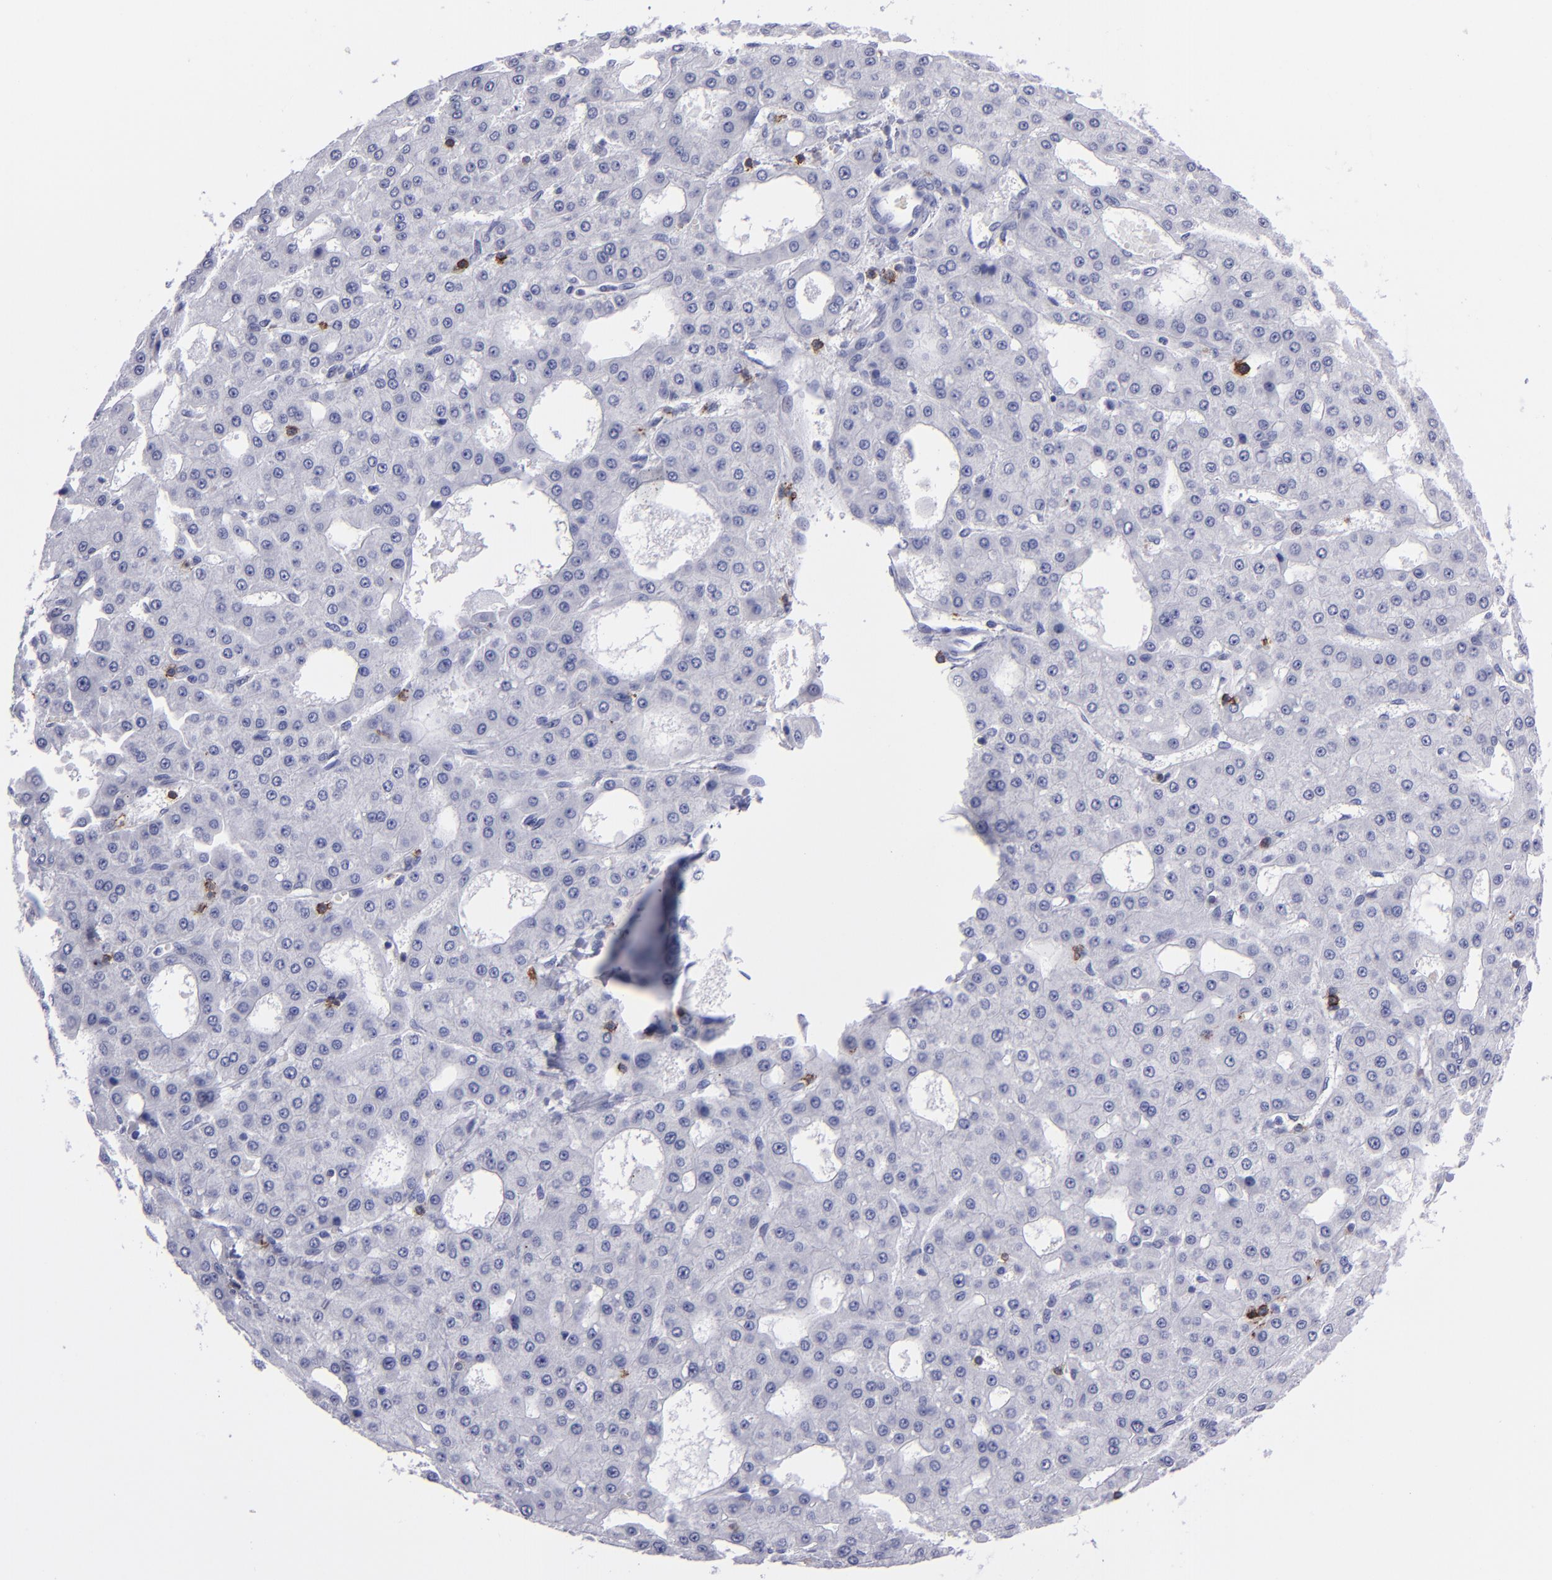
{"staining": {"intensity": "negative", "quantity": "none", "location": "none"}, "tissue": "liver cancer", "cell_type": "Tumor cells", "image_type": "cancer", "snomed": [{"axis": "morphology", "description": "Carcinoma, Hepatocellular, NOS"}, {"axis": "topography", "description": "Liver"}], "caption": "Tumor cells show no significant staining in liver cancer. Brightfield microscopy of immunohistochemistry (IHC) stained with DAB (brown) and hematoxylin (blue), captured at high magnification.", "gene": "CD6", "patient": {"sex": "male", "age": 47}}